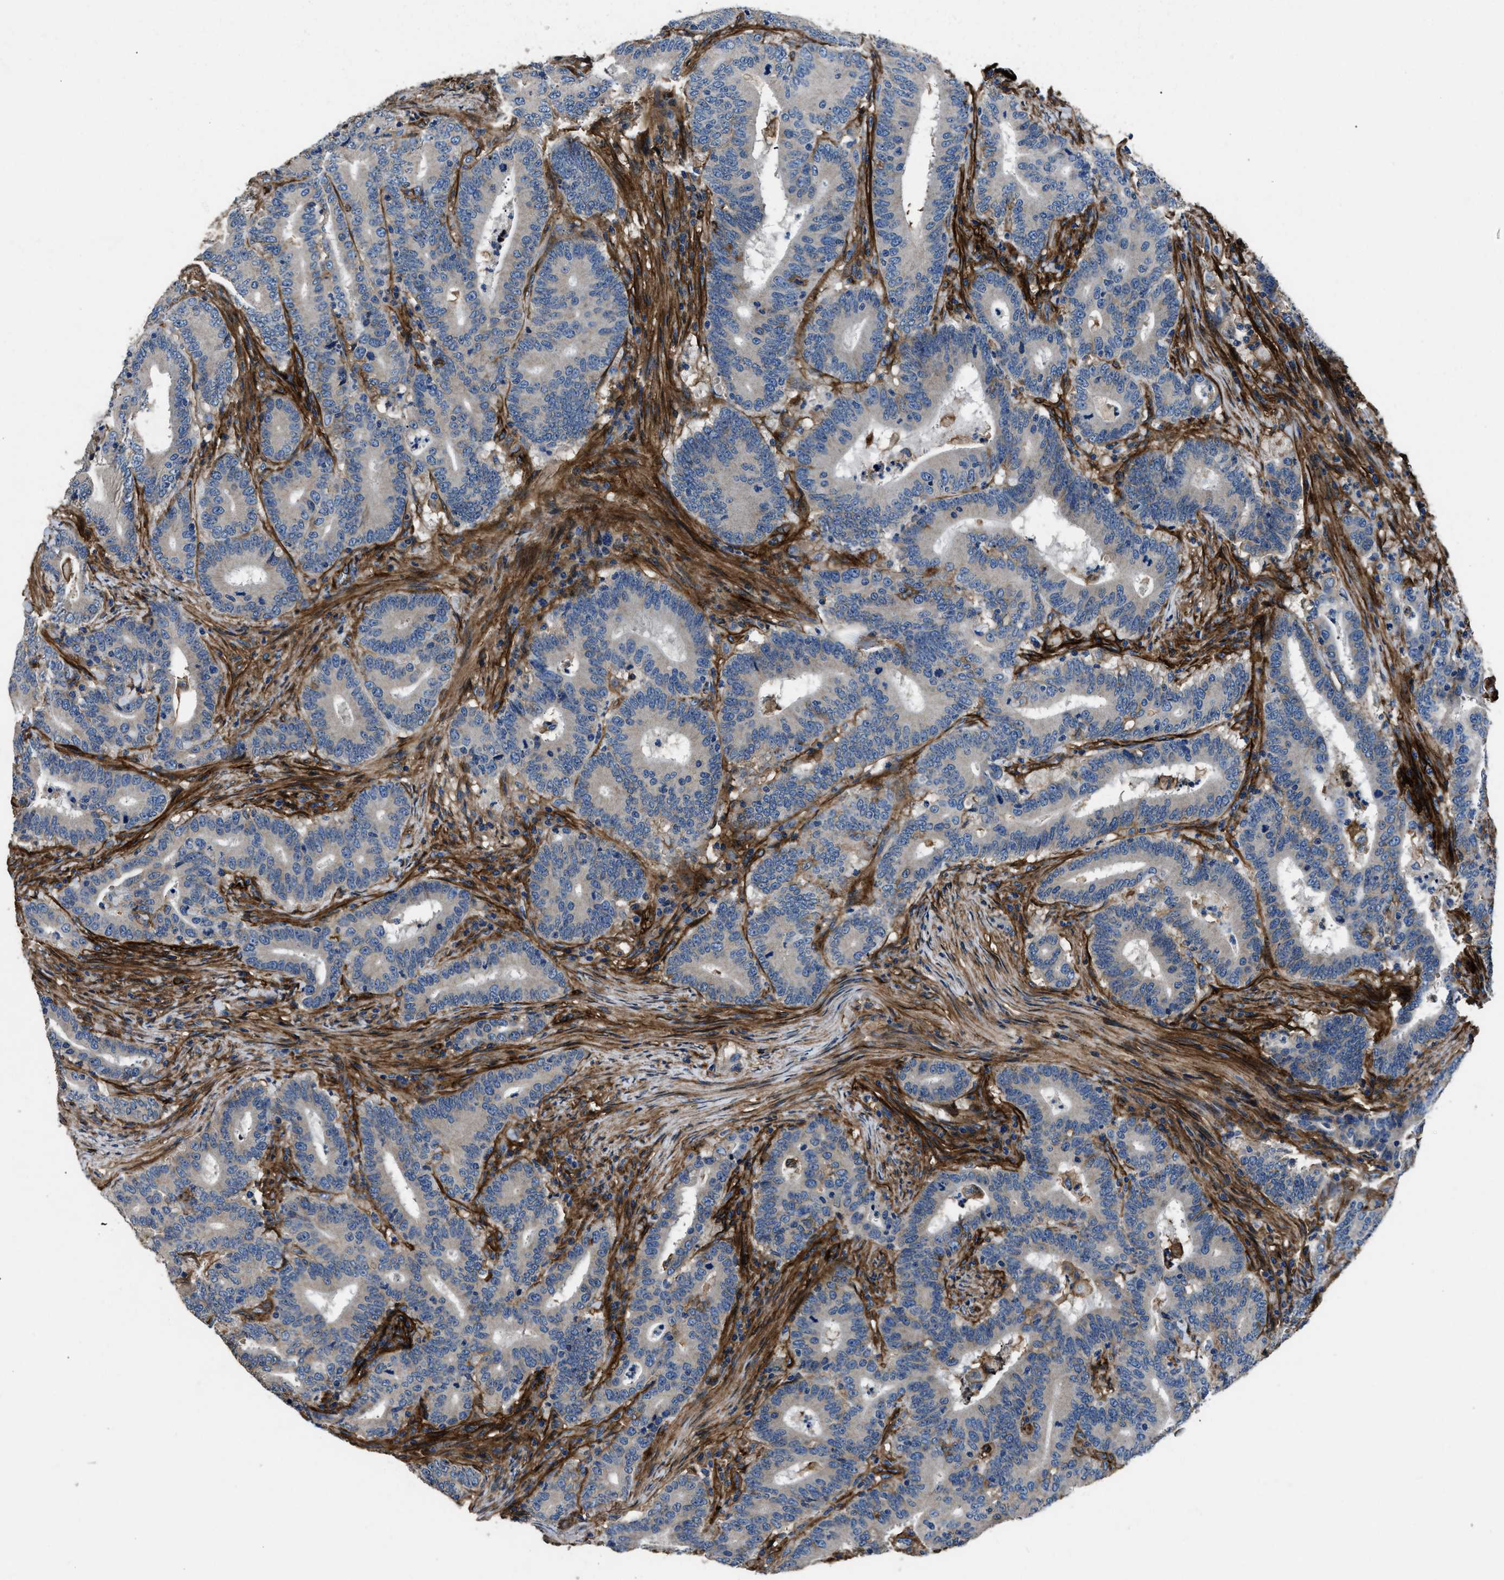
{"staining": {"intensity": "negative", "quantity": "none", "location": "none"}, "tissue": "colorectal cancer", "cell_type": "Tumor cells", "image_type": "cancer", "snomed": [{"axis": "morphology", "description": "Adenocarcinoma, NOS"}, {"axis": "topography", "description": "Colon"}], "caption": "Photomicrograph shows no significant protein staining in tumor cells of colorectal adenocarcinoma.", "gene": "CD276", "patient": {"sex": "female", "age": 66}}